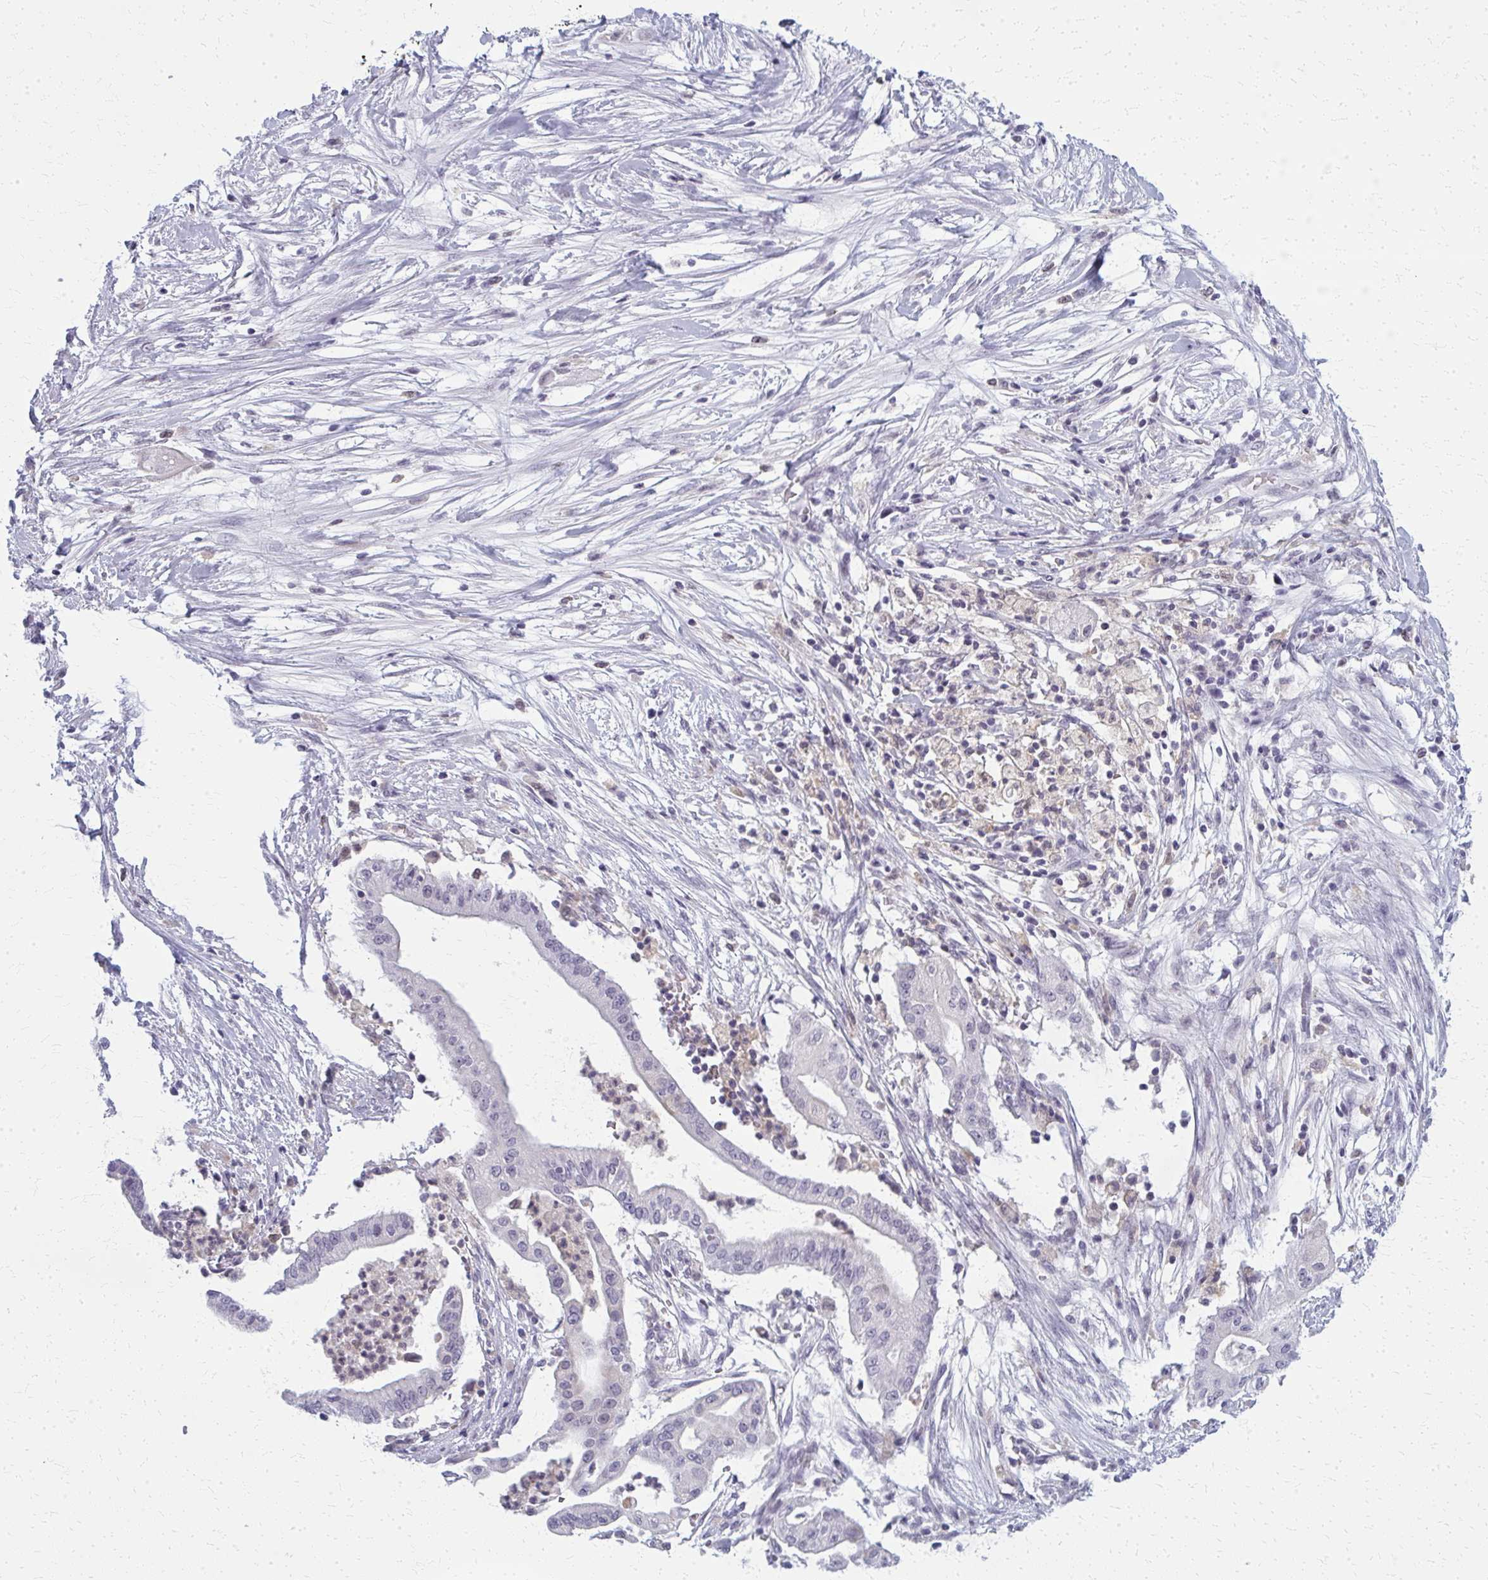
{"staining": {"intensity": "negative", "quantity": "none", "location": "none"}, "tissue": "pancreatic cancer", "cell_type": "Tumor cells", "image_type": "cancer", "snomed": [{"axis": "morphology", "description": "Adenocarcinoma, NOS"}, {"axis": "topography", "description": "Pancreas"}], "caption": "Immunohistochemistry micrograph of neoplastic tissue: human adenocarcinoma (pancreatic) stained with DAB (3,3'-diaminobenzidine) demonstrates no significant protein expression in tumor cells.", "gene": "CASQ2", "patient": {"sex": "male", "age": 68}}